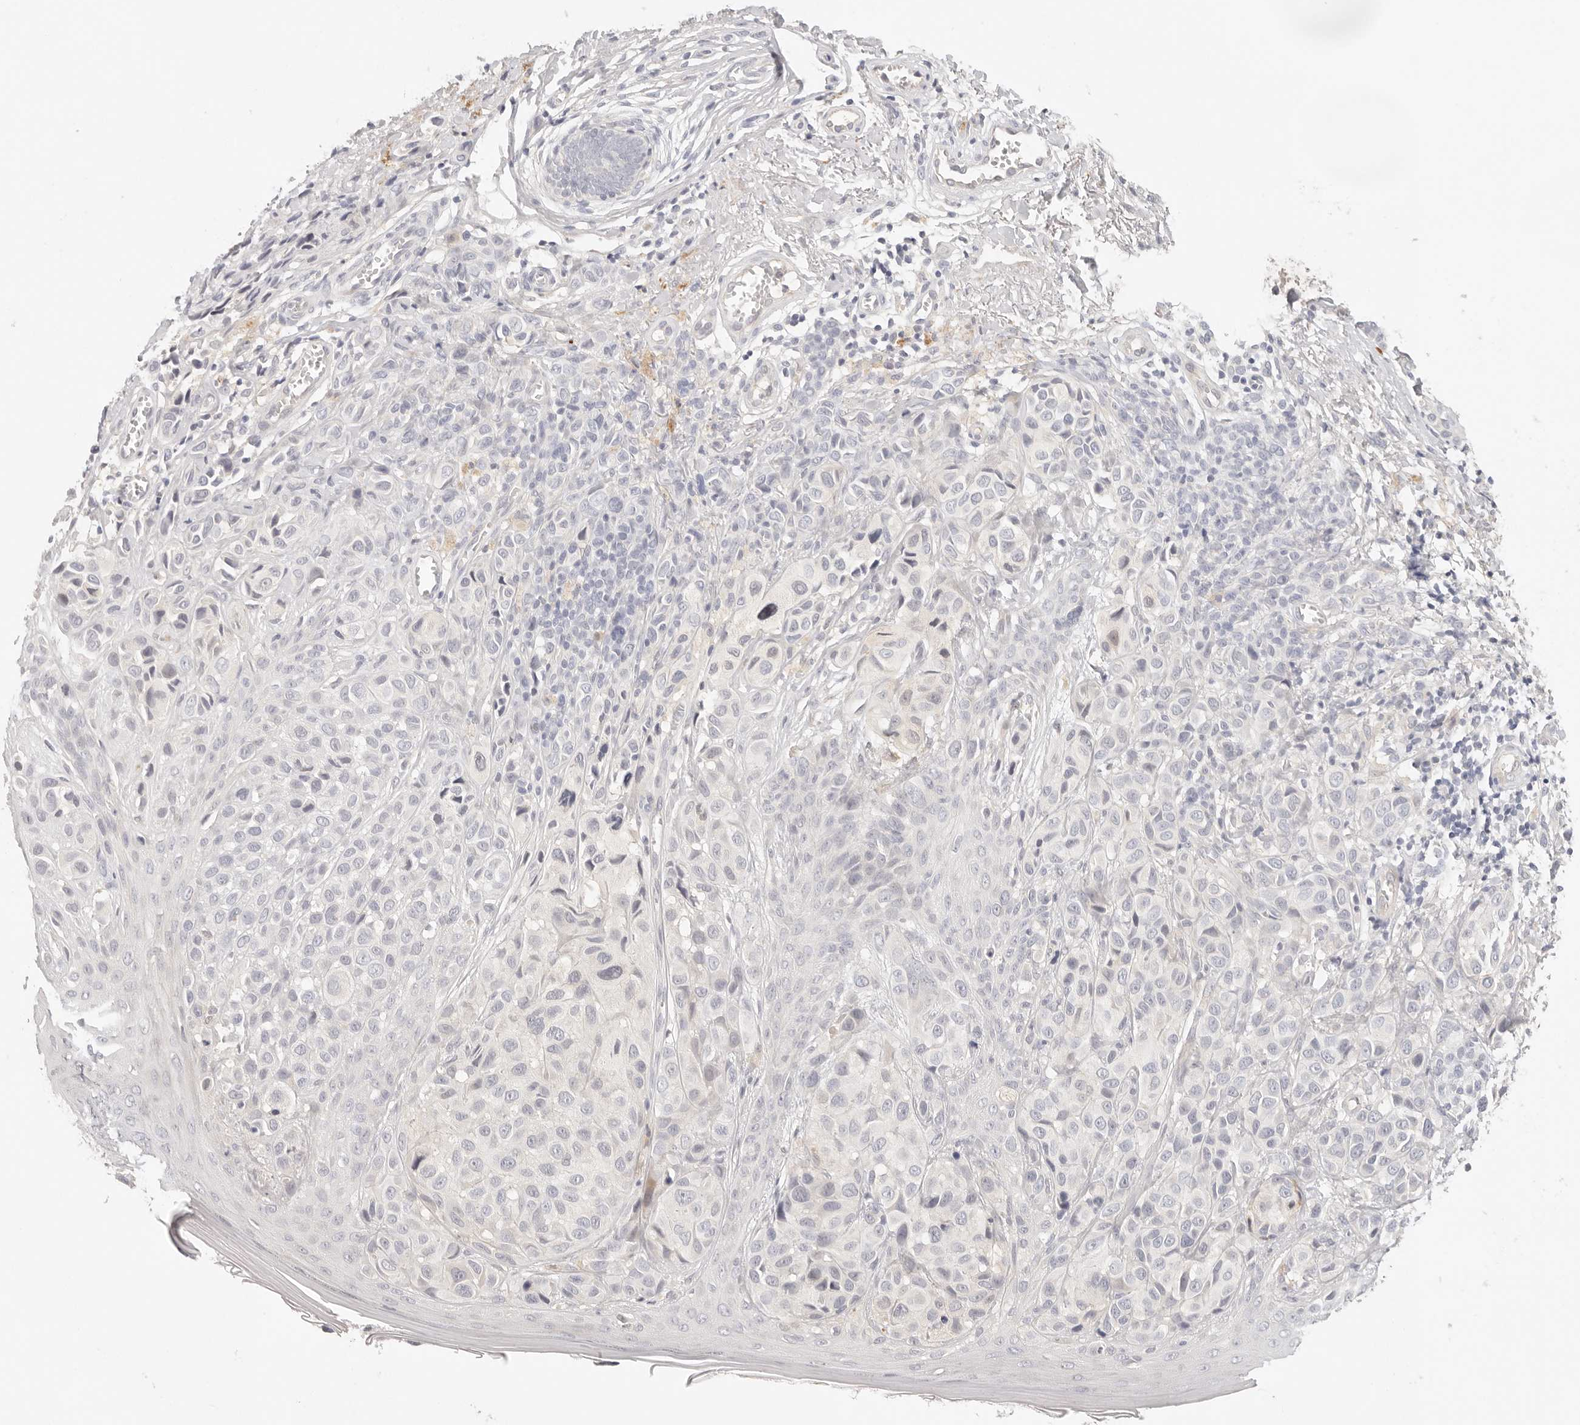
{"staining": {"intensity": "negative", "quantity": "none", "location": "none"}, "tissue": "melanoma", "cell_type": "Tumor cells", "image_type": "cancer", "snomed": [{"axis": "morphology", "description": "Malignant melanoma, NOS"}, {"axis": "topography", "description": "Skin"}], "caption": "A high-resolution image shows immunohistochemistry (IHC) staining of melanoma, which shows no significant staining in tumor cells. Nuclei are stained in blue.", "gene": "SPHK1", "patient": {"sex": "female", "age": 58}}